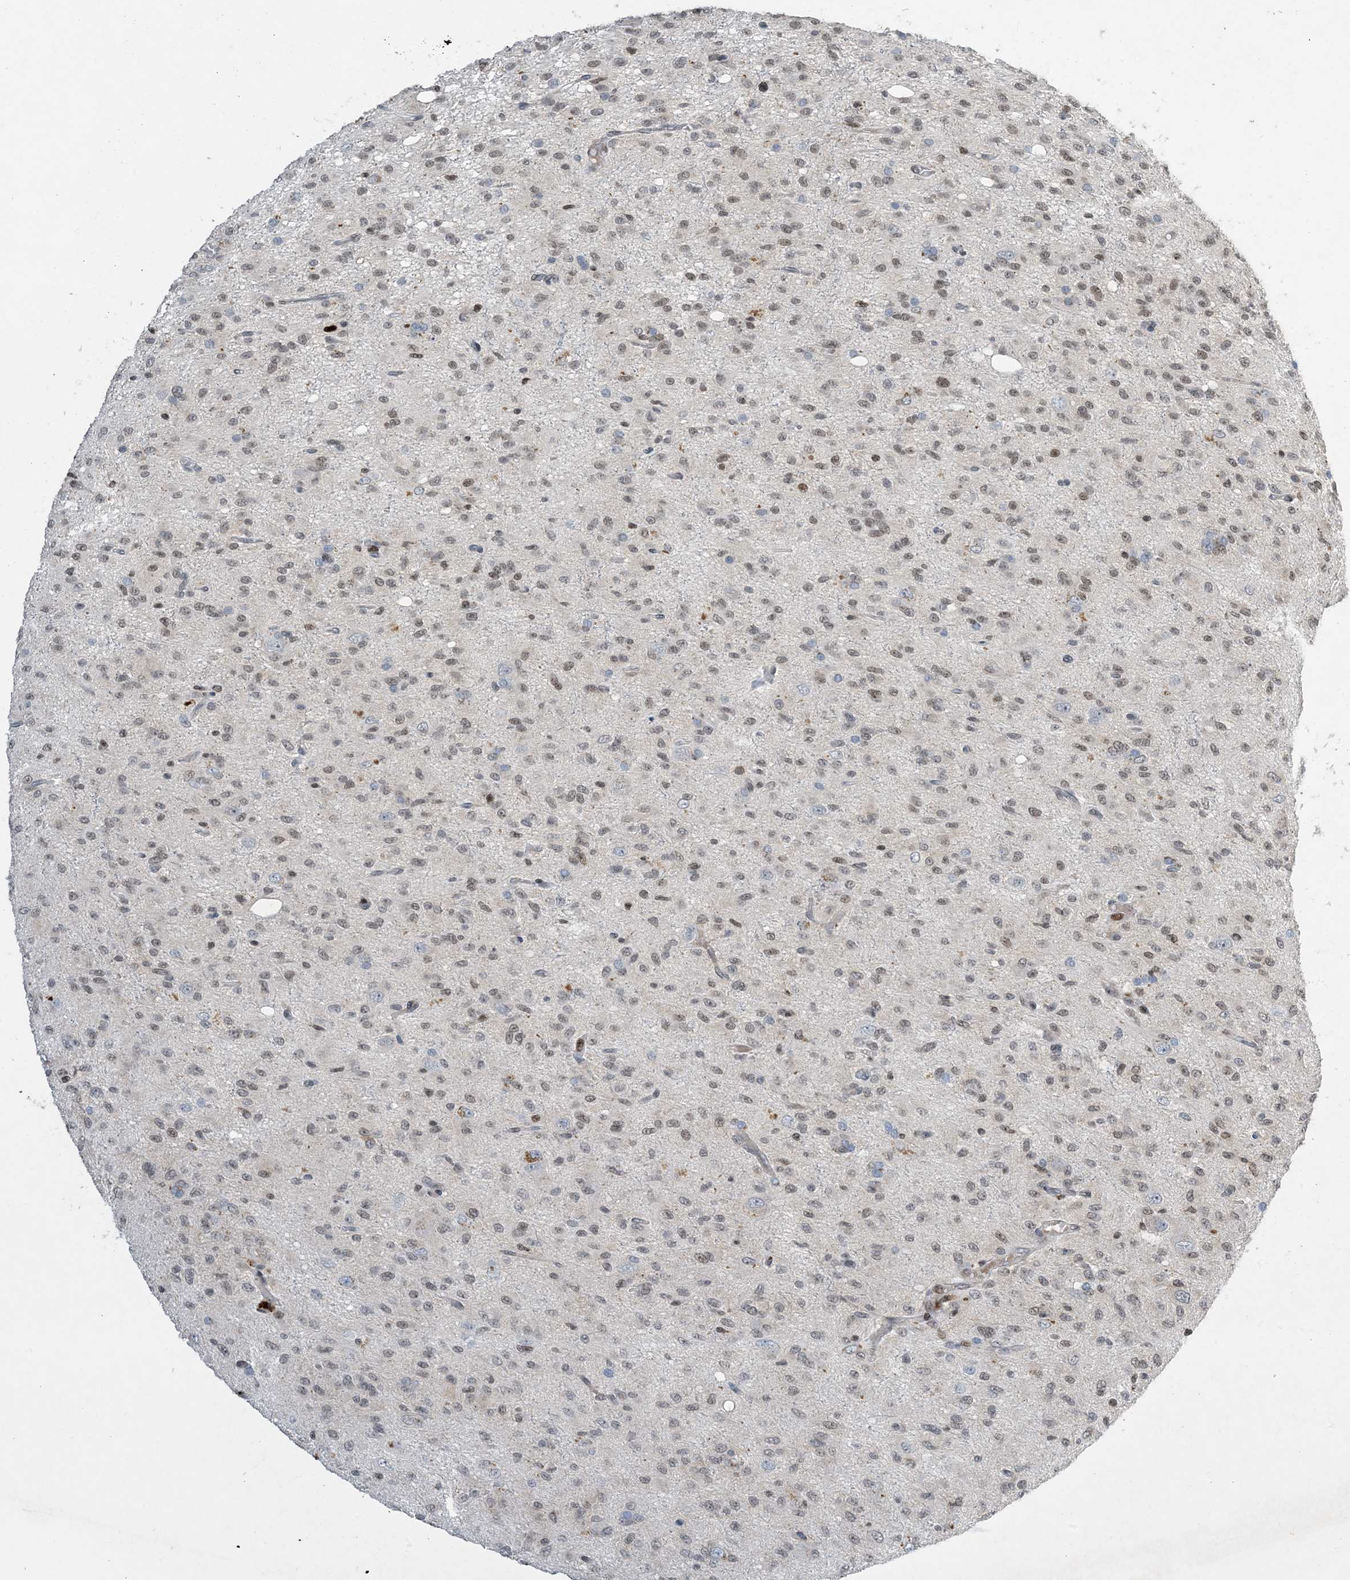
{"staining": {"intensity": "weak", "quantity": ">75%", "location": "nuclear"}, "tissue": "glioma", "cell_type": "Tumor cells", "image_type": "cancer", "snomed": [{"axis": "morphology", "description": "Glioma, malignant, High grade"}, {"axis": "topography", "description": "Brain"}], "caption": "An immunohistochemistry histopathology image of neoplastic tissue is shown. Protein staining in brown highlights weak nuclear positivity in glioma within tumor cells.", "gene": "SLC25A53", "patient": {"sex": "female", "age": 59}}